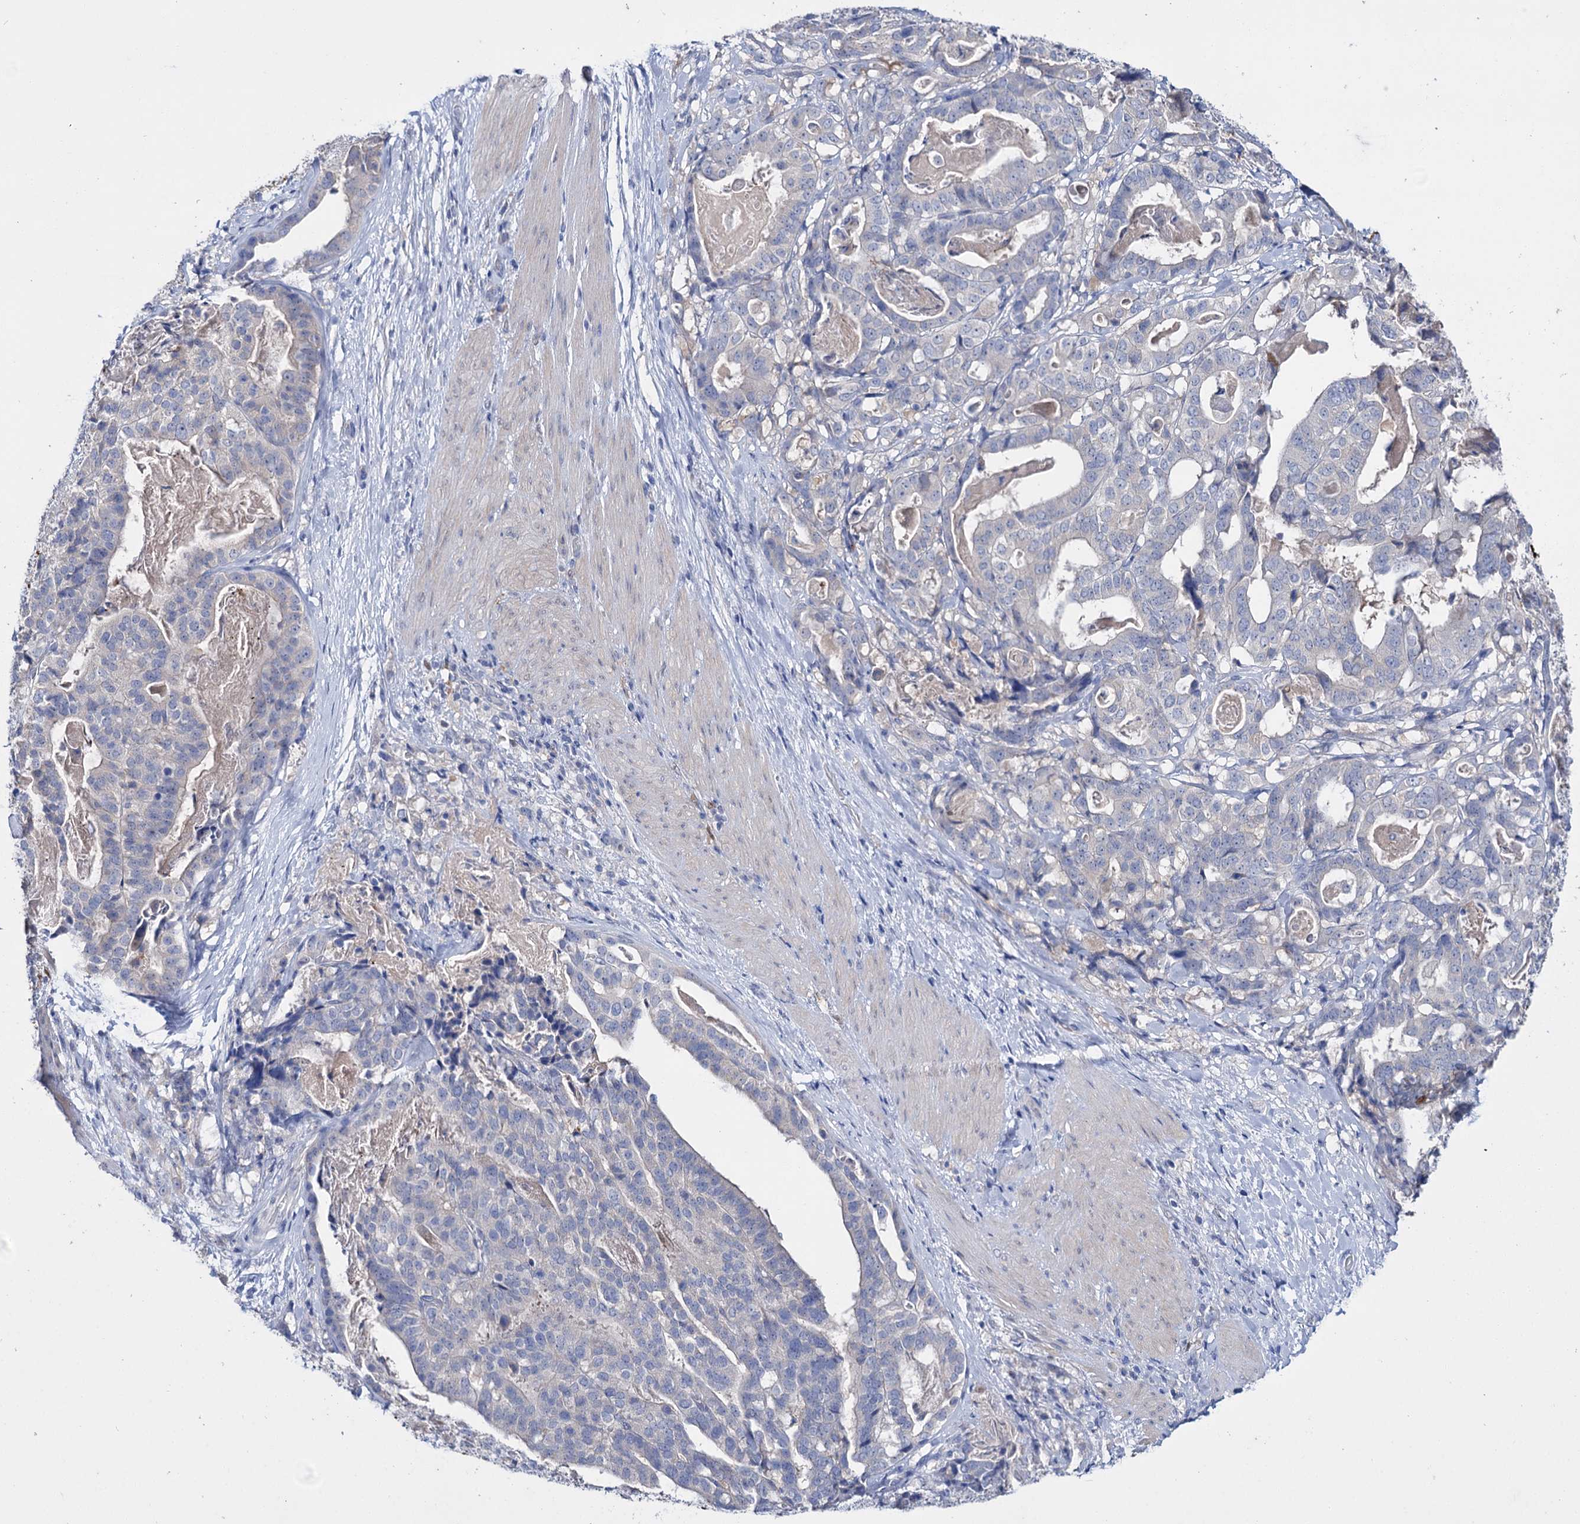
{"staining": {"intensity": "negative", "quantity": "none", "location": "none"}, "tissue": "stomach cancer", "cell_type": "Tumor cells", "image_type": "cancer", "snomed": [{"axis": "morphology", "description": "Adenocarcinoma, NOS"}, {"axis": "topography", "description": "Stomach"}], "caption": "The immunohistochemistry (IHC) histopathology image has no significant staining in tumor cells of stomach cancer (adenocarcinoma) tissue.", "gene": "LYZL4", "patient": {"sex": "male", "age": 48}}